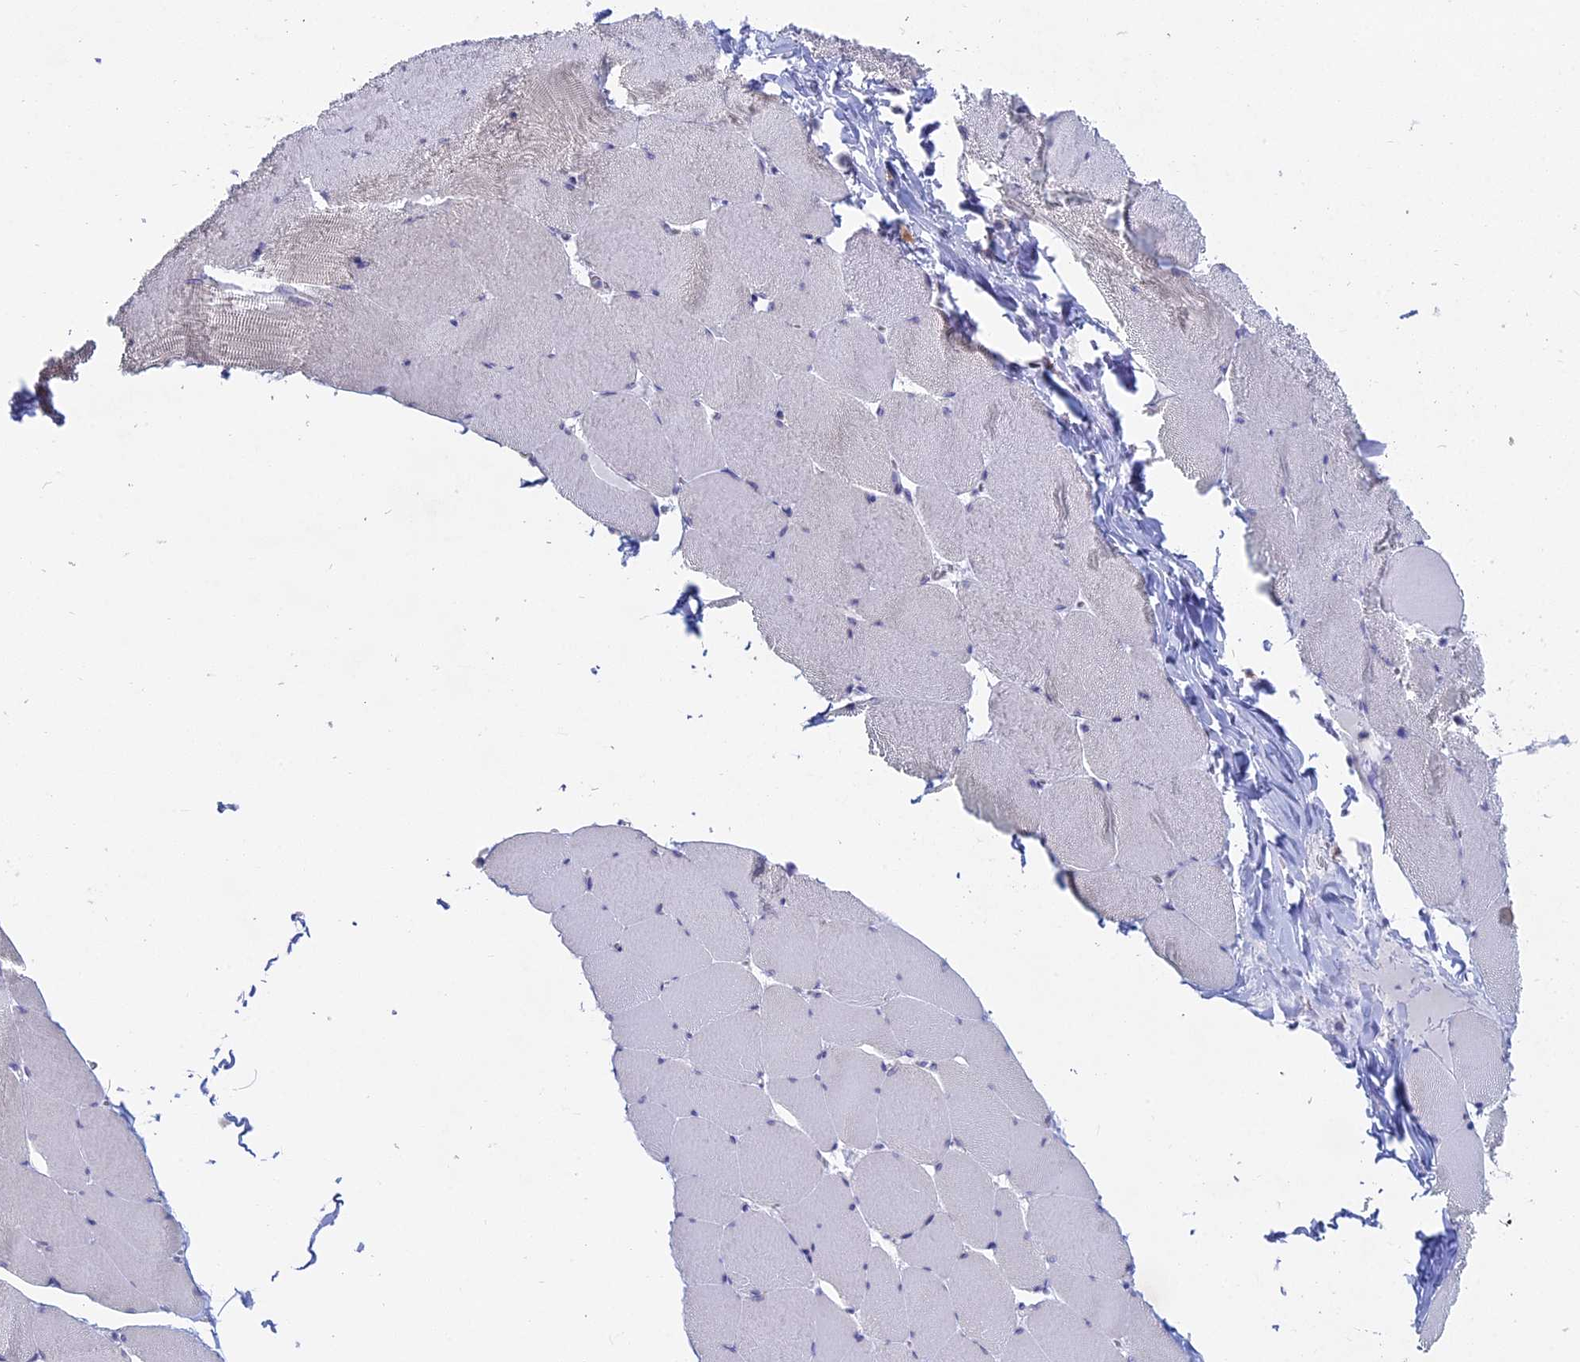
{"staining": {"intensity": "negative", "quantity": "none", "location": "none"}, "tissue": "skeletal muscle", "cell_type": "Myocytes", "image_type": "normal", "snomed": [{"axis": "morphology", "description": "Normal tissue, NOS"}, {"axis": "topography", "description": "Skeletal muscle"}], "caption": "Human skeletal muscle stained for a protein using immunohistochemistry (IHC) displays no staining in myocytes.", "gene": "MYO5B", "patient": {"sex": "male", "age": 62}}